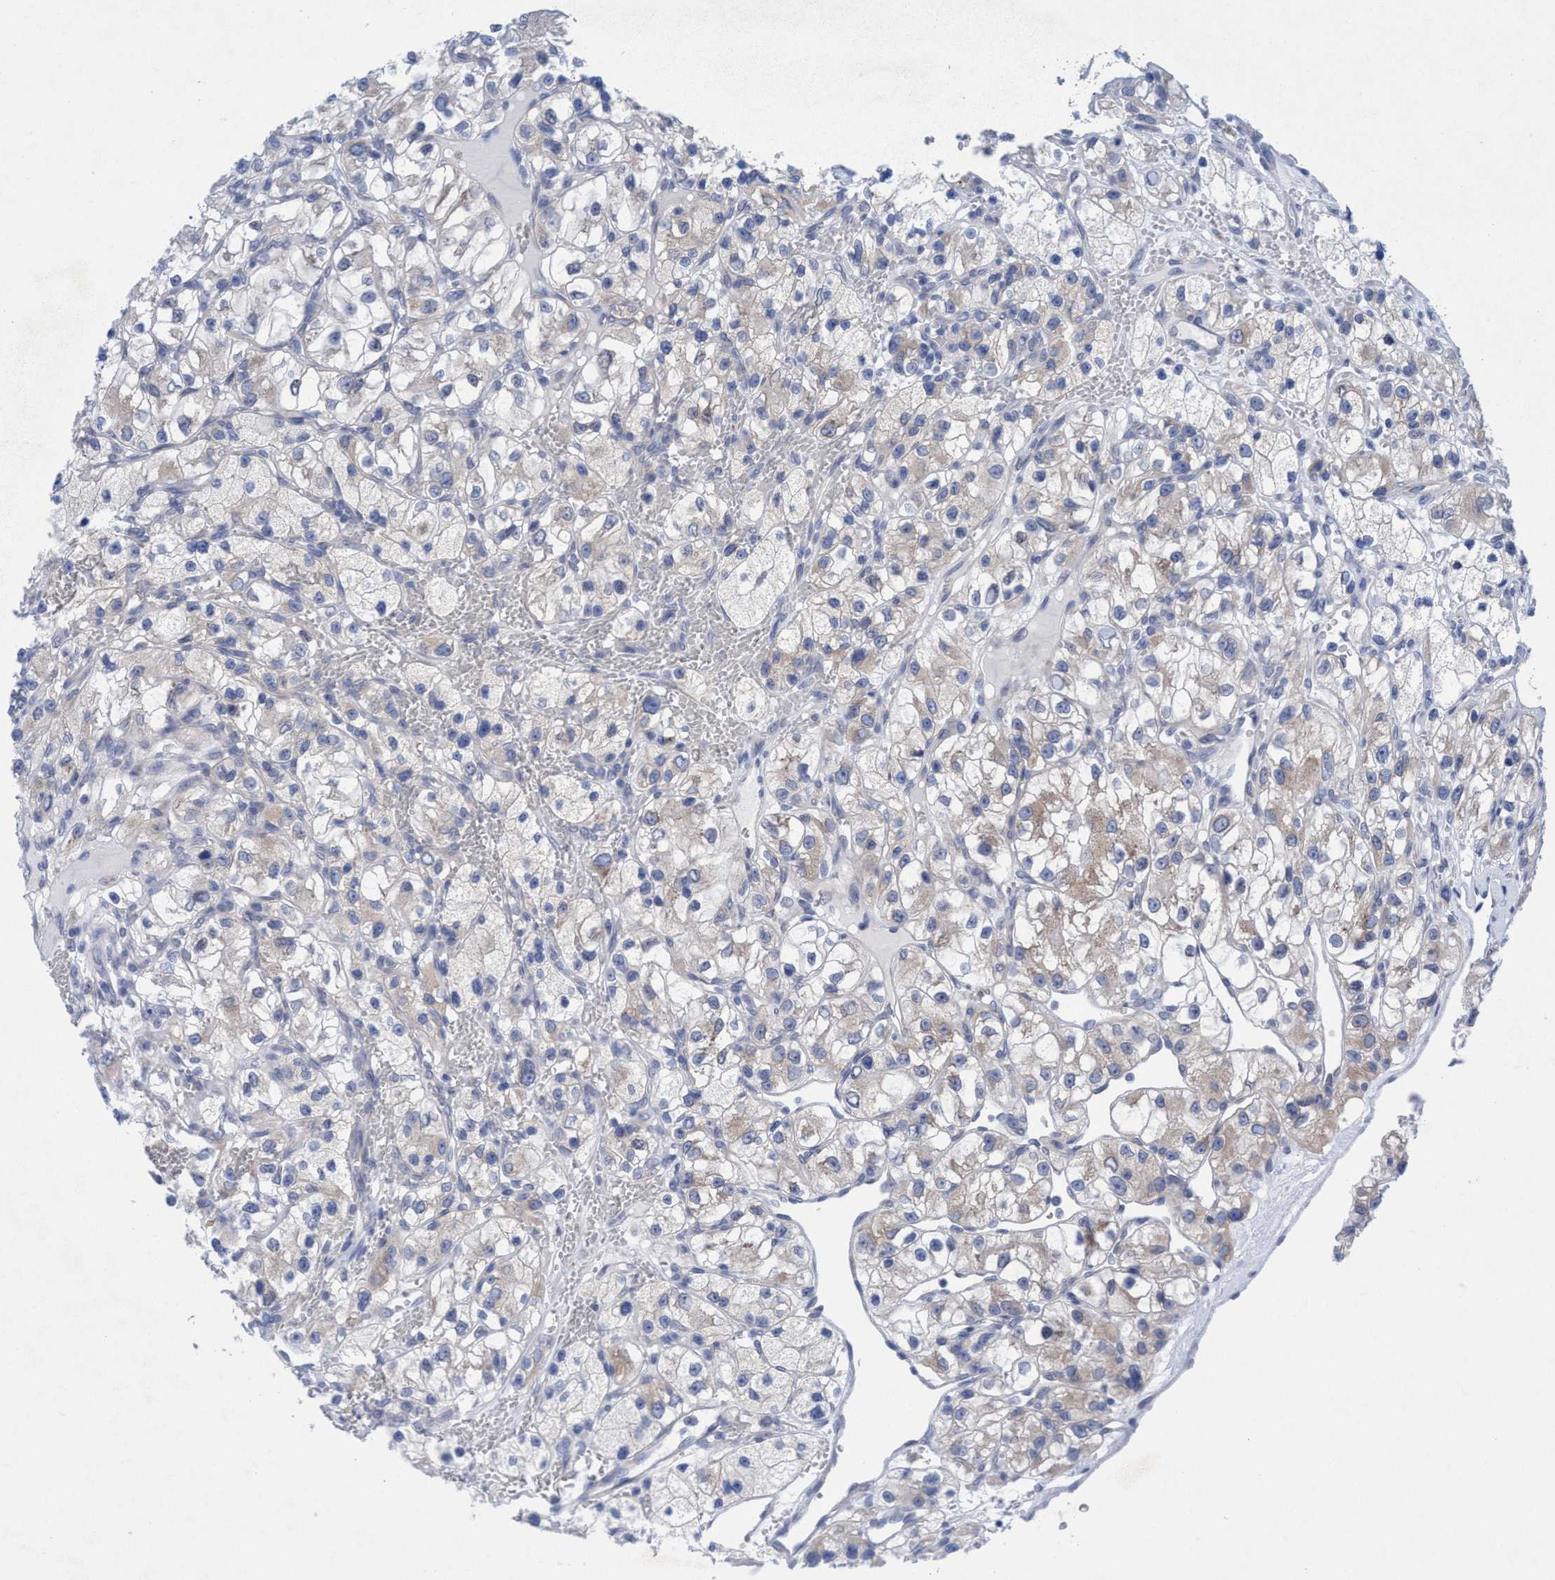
{"staining": {"intensity": "weak", "quantity": "<25%", "location": "cytoplasmic/membranous"}, "tissue": "renal cancer", "cell_type": "Tumor cells", "image_type": "cancer", "snomed": [{"axis": "morphology", "description": "Adenocarcinoma, NOS"}, {"axis": "topography", "description": "Kidney"}], "caption": "Immunohistochemistry of renal cancer displays no staining in tumor cells. Brightfield microscopy of immunohistochemistry (IHC) stained with DAB (brown) and hematoxylin (blue), captured at high magnification.", "gene": "RSAD1", "patient": {"sex": "female", "age": 57}}